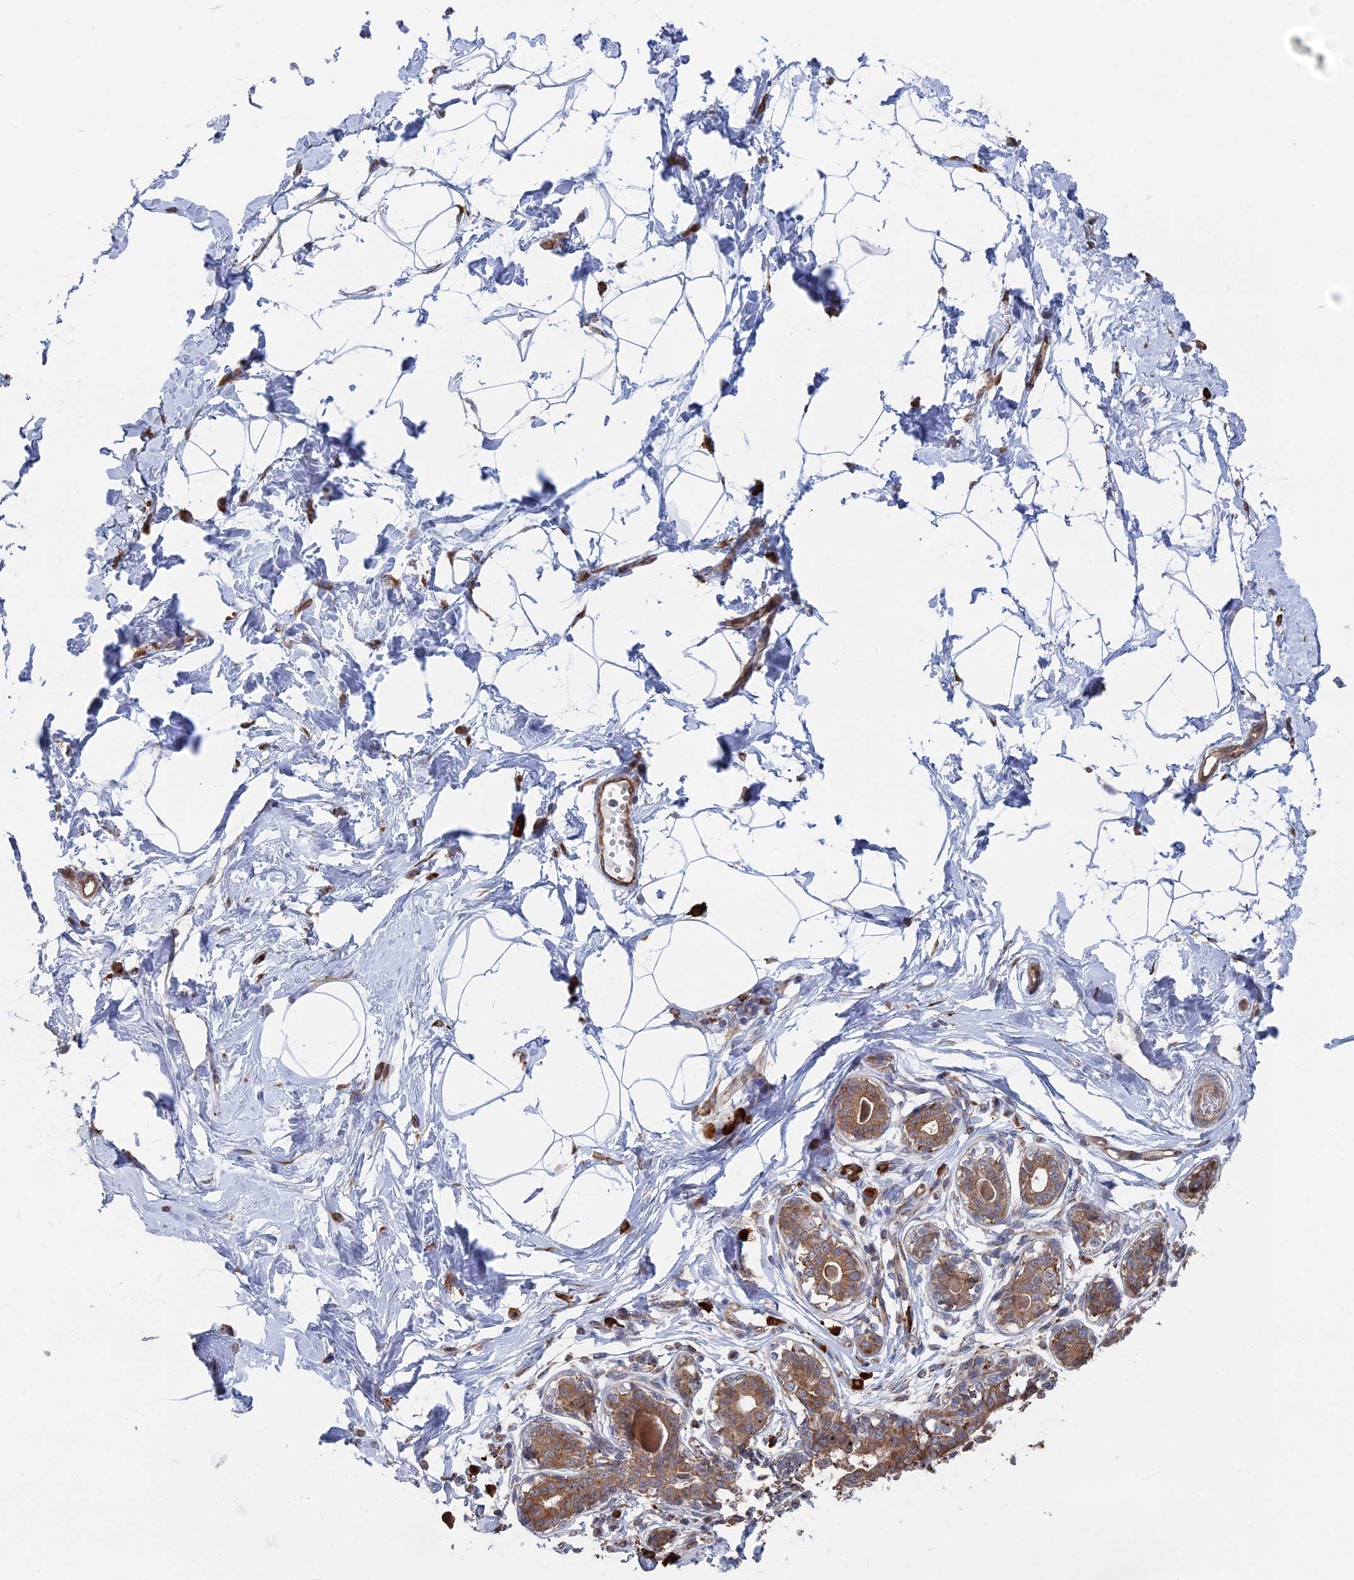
{"staining": {"intensity": "moderate", "quantity": "25%-75%", "location": "cytoplasmic/membranous"}, "tissue": "breast", "cell_type": "Adipocytes", "image_type": "normal", "snomed": [{"axis": "morphology", "description": "Normal tissue, NOS"}, {"axis": "topography", "description": "Breast"}], "caption": "The immunohistochemical stain shows moderate cytoplasmic/membranous staining in adipocytes of unremarkable breast.", "gene": "BPIFB6", "patient": {"sex": "female", "age": 45}}